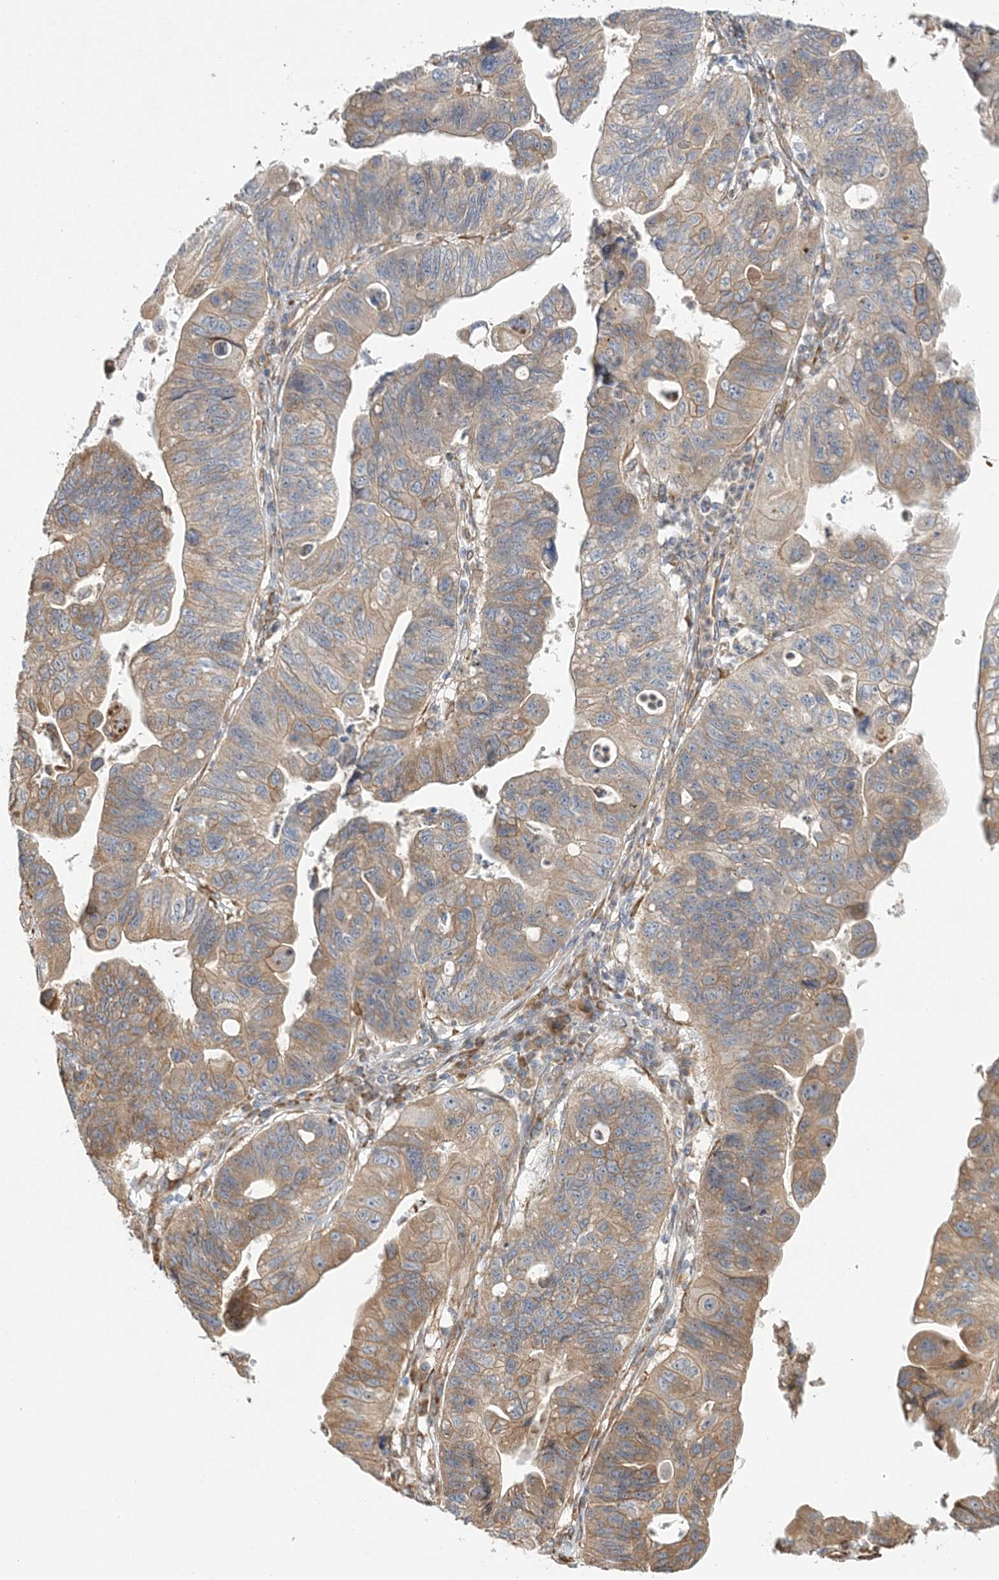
{"staining": {"intensity": "moderate", "quantity": "25%-75%", "location": "cytoplasmic/membranous"}, "tissue": "stomach cancer", "cell_type": "Tumor cells", "image_type": "cancer", "snomed": [{"axis": "morphology", "description": "Adenocarcinoma, NOS"}, {"axis": "topography", "description": "Stomach"}], "caption": "A brown stain highlights moderate cytoplasmic/membranous staining of a protein in stomach adenocarcinoma tumor cells. The protein of interest is shown in brown color, while the nuclei are stained blue.", "gene": "ZFYVE16", "patient": {"sex": "male", "age": 59}}